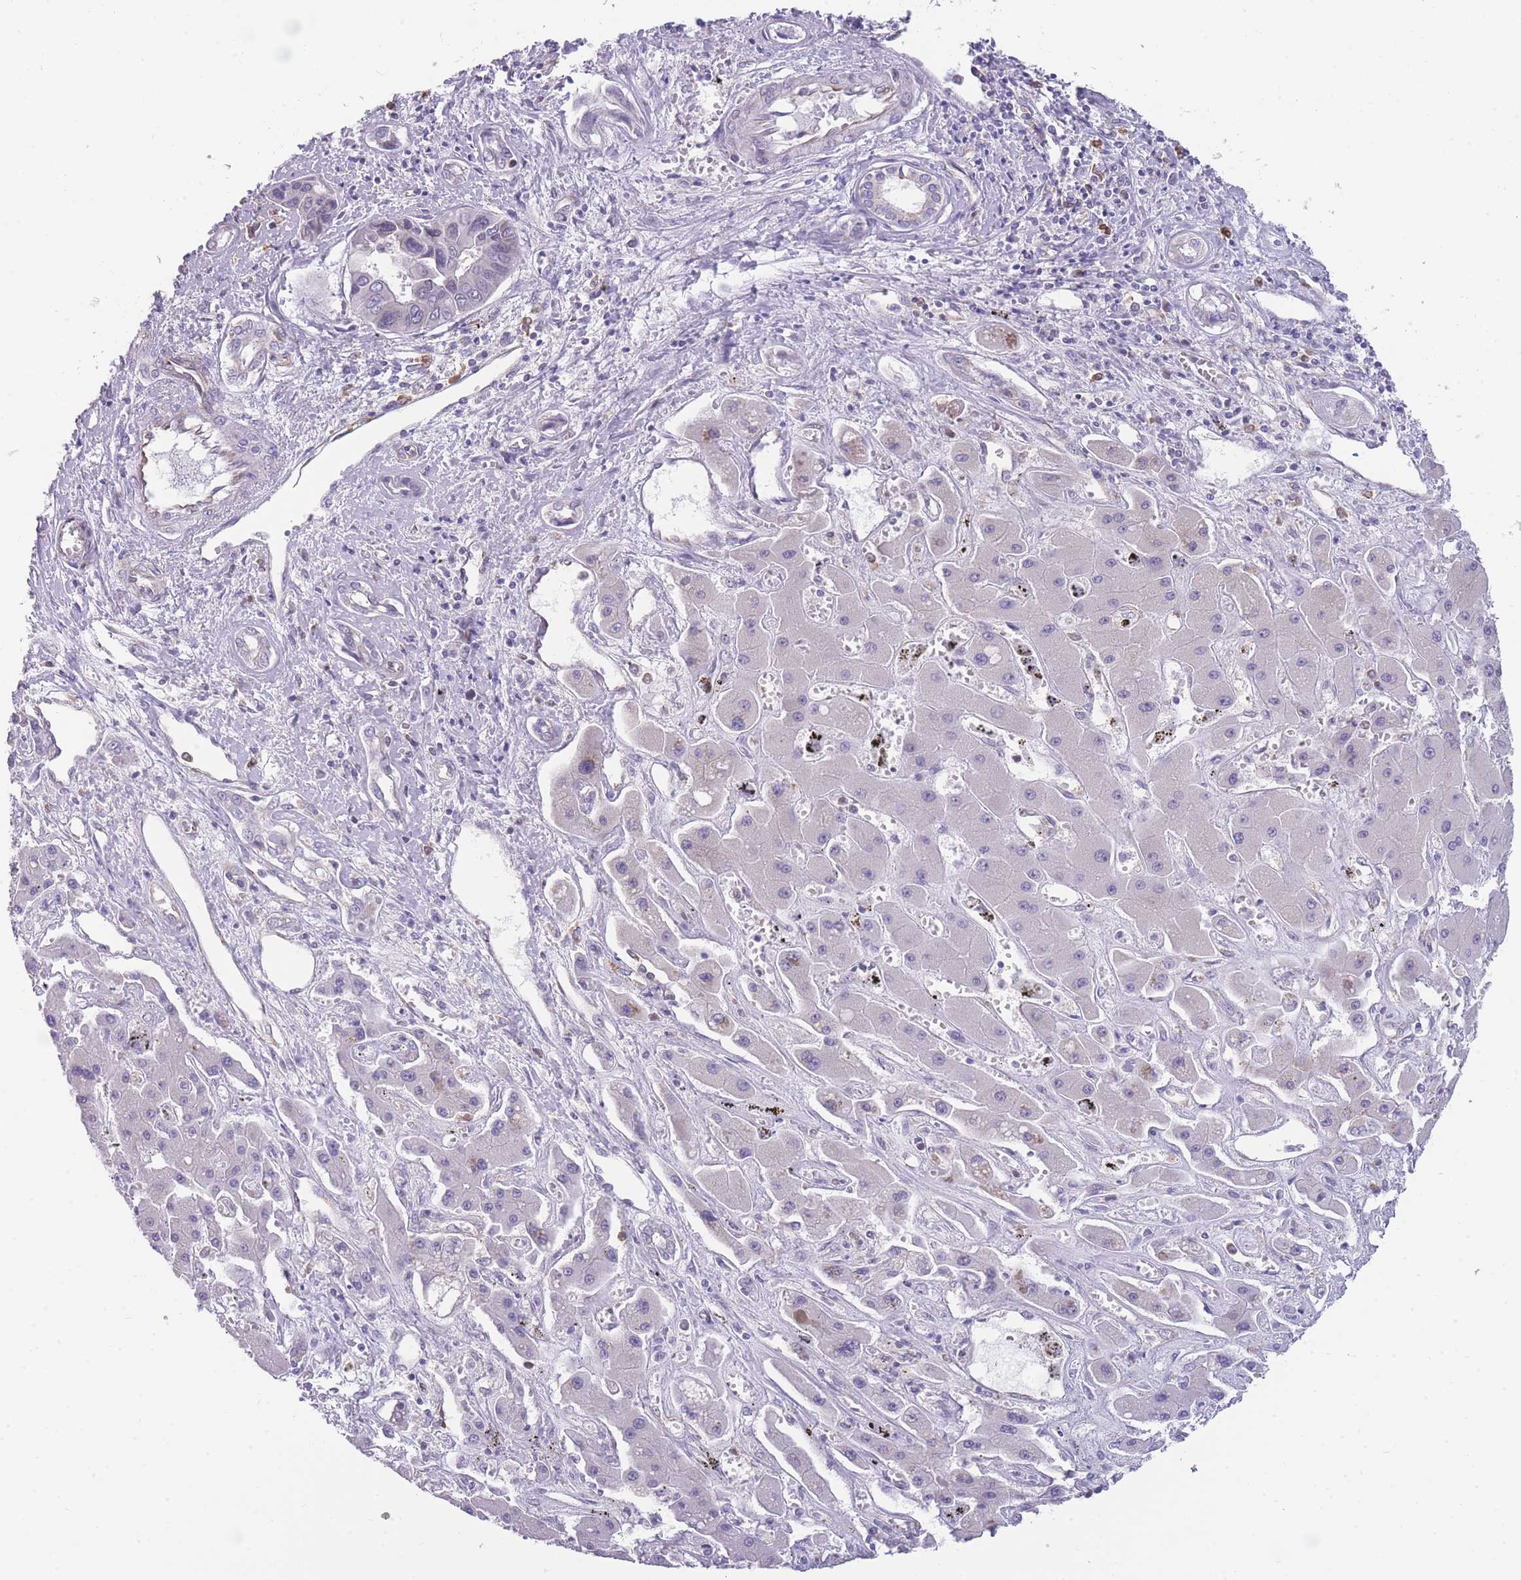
{"staining": {"intensity": "negative", "quantity": "none", "location": "none"}, "tissue": "liver cancer", "cell_type": "Tumor cells", "image_type": "cancer", "snomed": [{"axis": "morphology", "description": "Cholangiocarcinoma"}, {"axis": "topography", "description": "Liver"}], "caption": "The histopathology image exhibits no staining of tumor cells in liver cholangiocarcinoma. (Brightfield microscopy of DAB IHC at high magnification).", "gene": "ZNF662", "patient": {"sex": "male", "age": 67}}